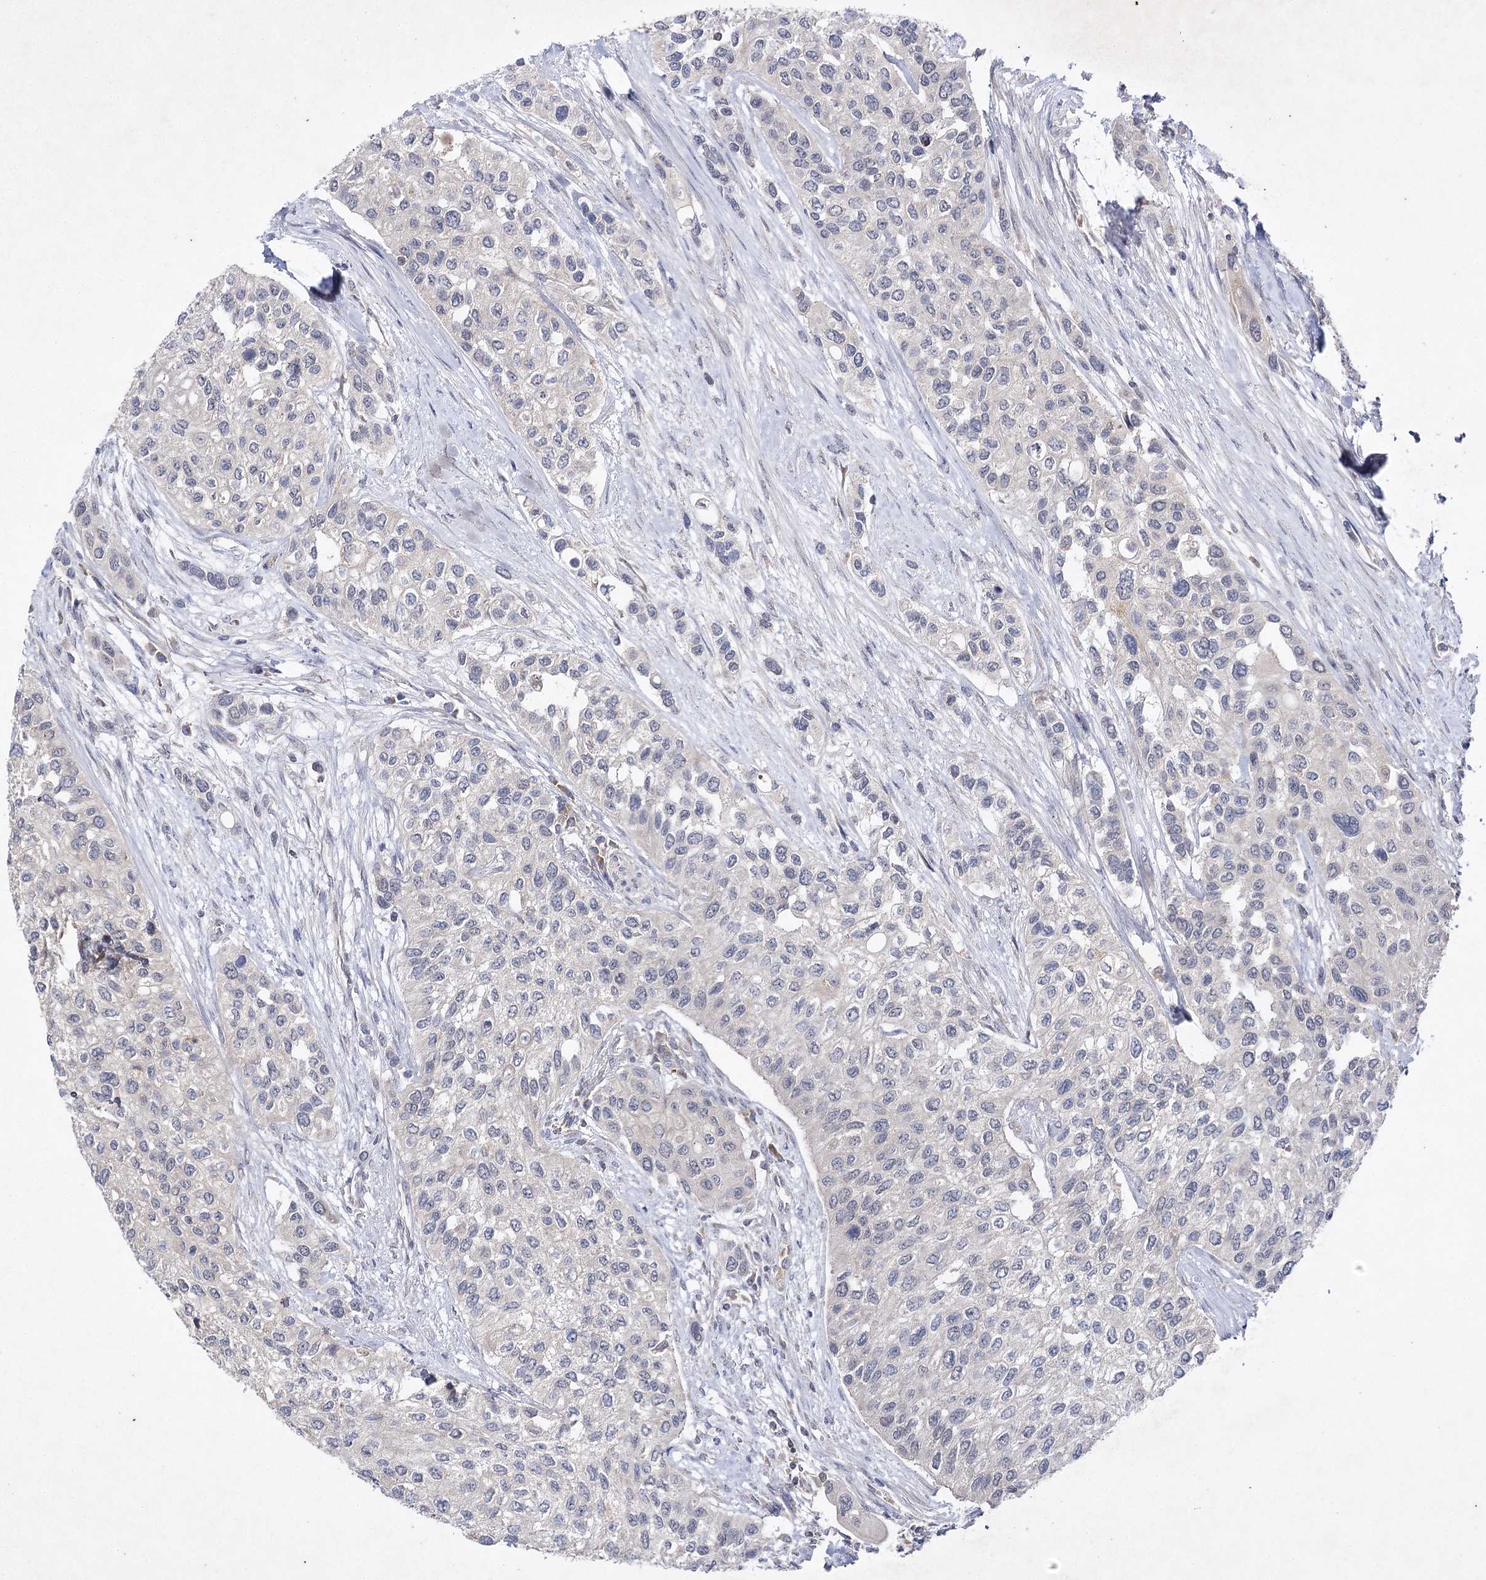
{"staining": {"intensity": "negative", "quantity": "none", "location": "none"}, "tissue": "urothelial cancer", "cell_type": "Tumor cells", "image_type": "cancer", "snomed": [{"axis": "morphology", "description": "Normal tissue, NOS"}, {"axis": "morphology", "description": "Urothelial carcinoma, High grade"}, {"axis": "topography", "description": "Vascular tissue"}, {"axis": "topography", "description": "Urinary bladder"}], "caption": "Tumor cells are negative for protein expression in human high-grade urothelial carcinoma.", "gene": "BCR", "patient": {"sex": "female", "age": 56}}